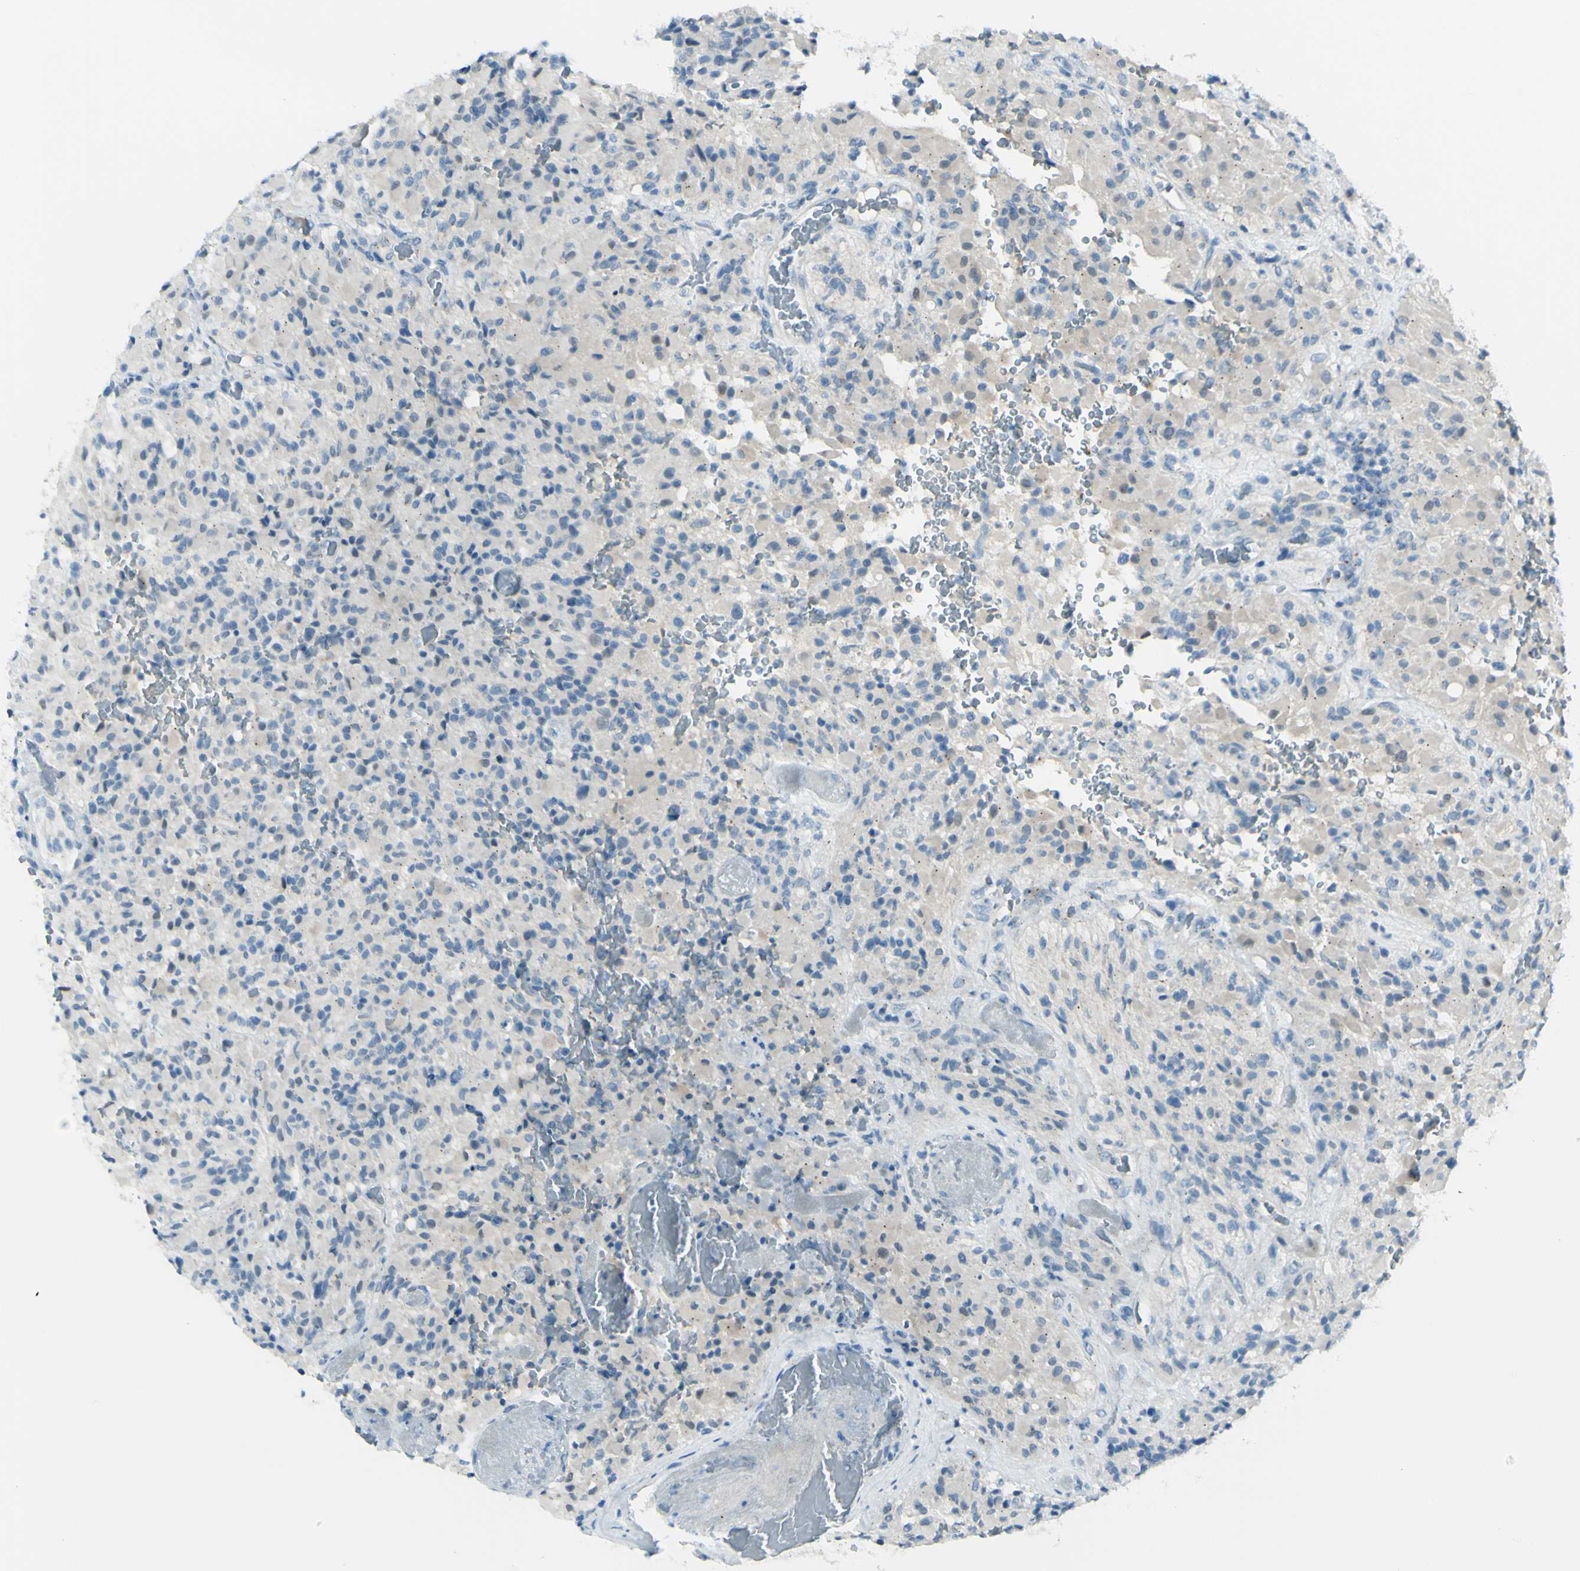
{"staining": {"intensity": "negative", "quantity": "none", "location": "none"}, "tissue": "glioma", "cell_type": "Tumor cells", "image_type": "cancer", "snomed": [{"axis": "morphology", "description": "Glioma, malignant, High grade"}, {"axis": "topography", "description": "Brain"}], "caption": "The image shows no staining of tumor cells in glioma. Nuclei are stained in blue.", "gene": "B4GALT1", "patient": {"sex": "male", "age": 71}}